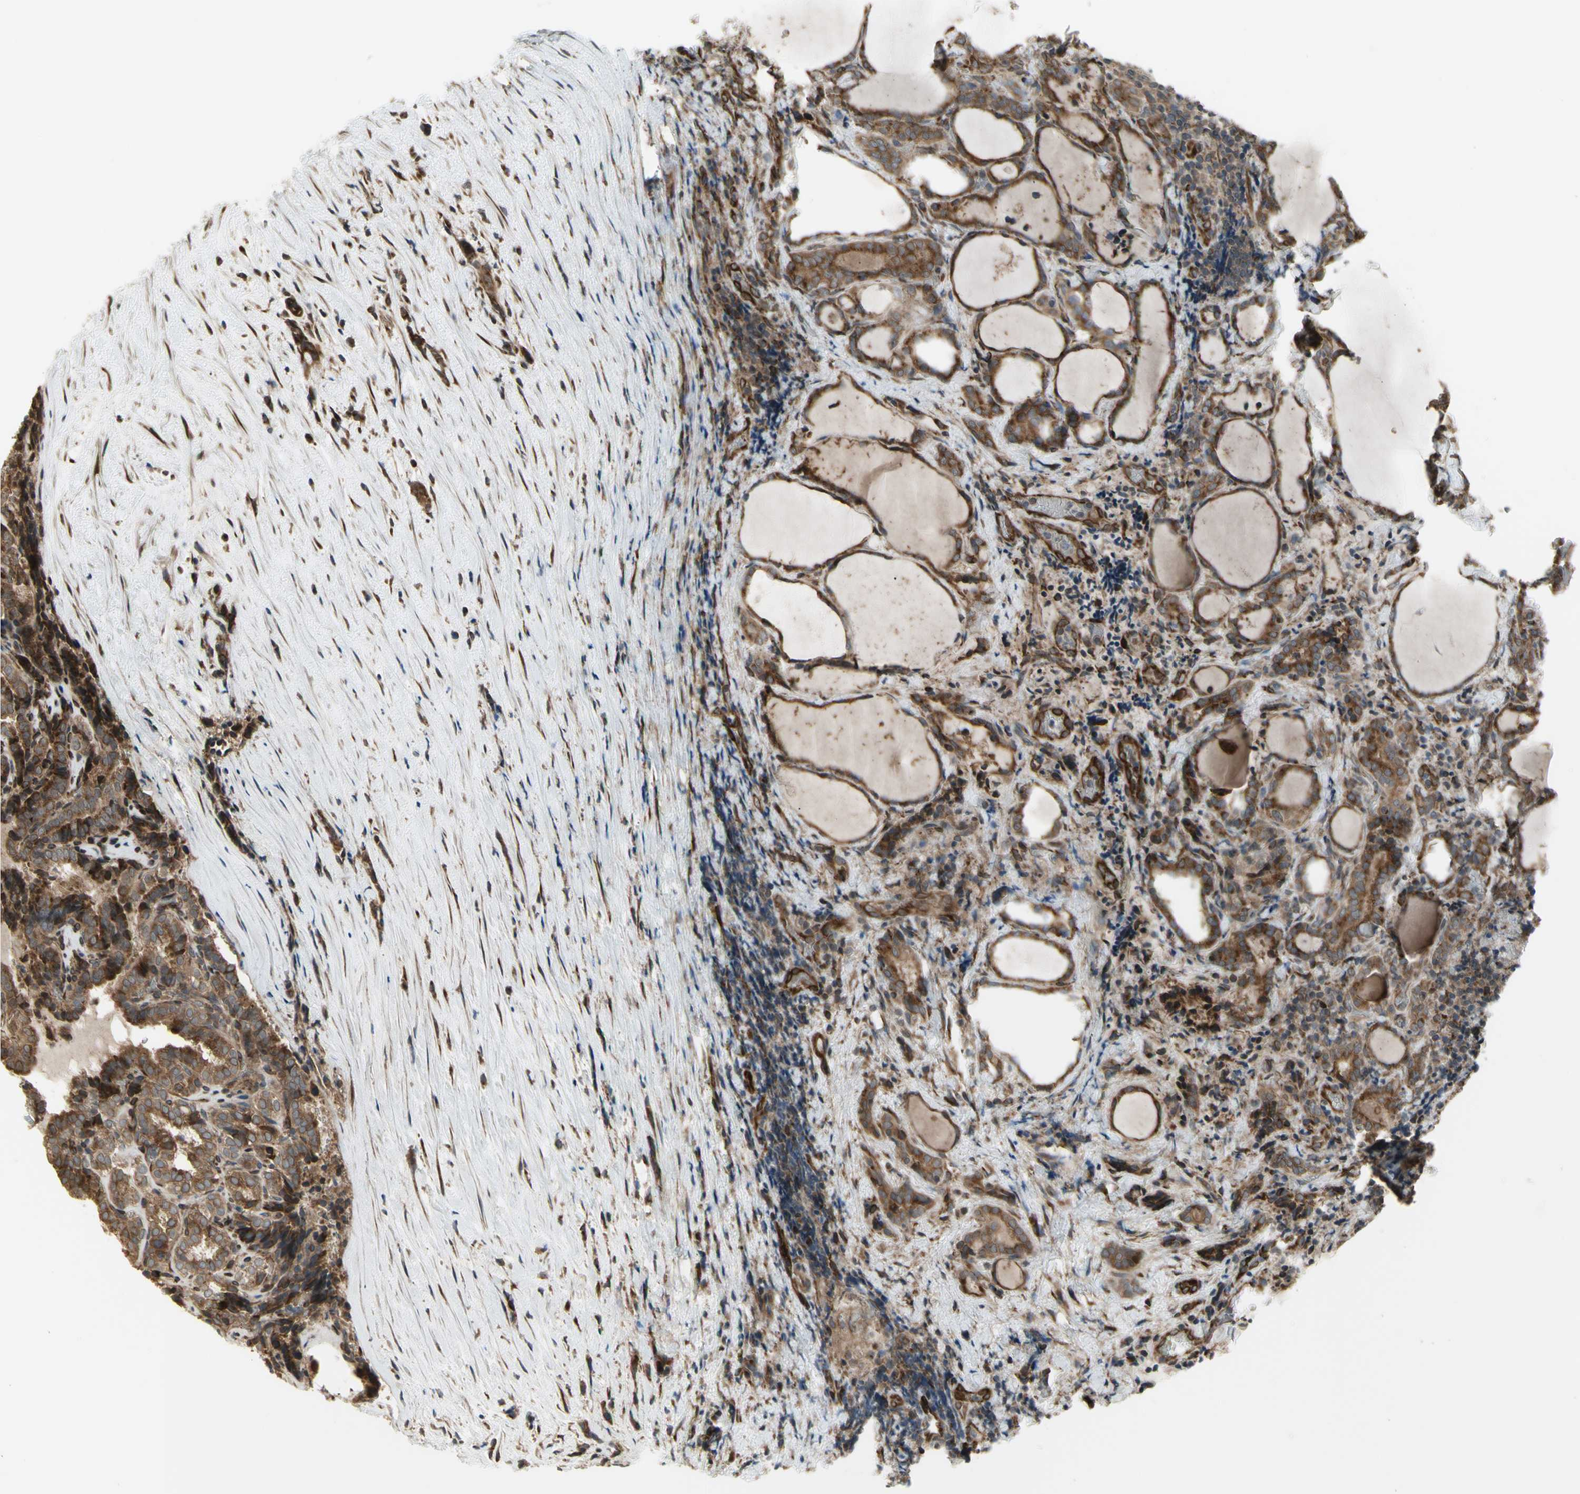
{"staining": {"intensity": "moderate", "quantity": ">75%", "location": "cytoplasmic/membranous"}, "tissue": "thyroid cancer", "cell_type": "Tumor cells", "image_type": "cancer", "snomed": [{"axis": "morphology", "description": "Normal tissue, NOS"}, {"axis": "morphology", "description": "Papillary adenocarcinoma, NOS"}, {"axis": "topography", "description": "Thyroid gland"}], "caption": "Tumor cells exhibit medium levels of moderate cytoplasmic/membranous expression in approximately >75% of cells in human thyroid cancer (papillary adenocarcinoma). (DAB IHC, brown staining for protein, blue staining for nuclei).", "gene": "SLC39A9", "patient": {"sex": "female", "age": 30}}